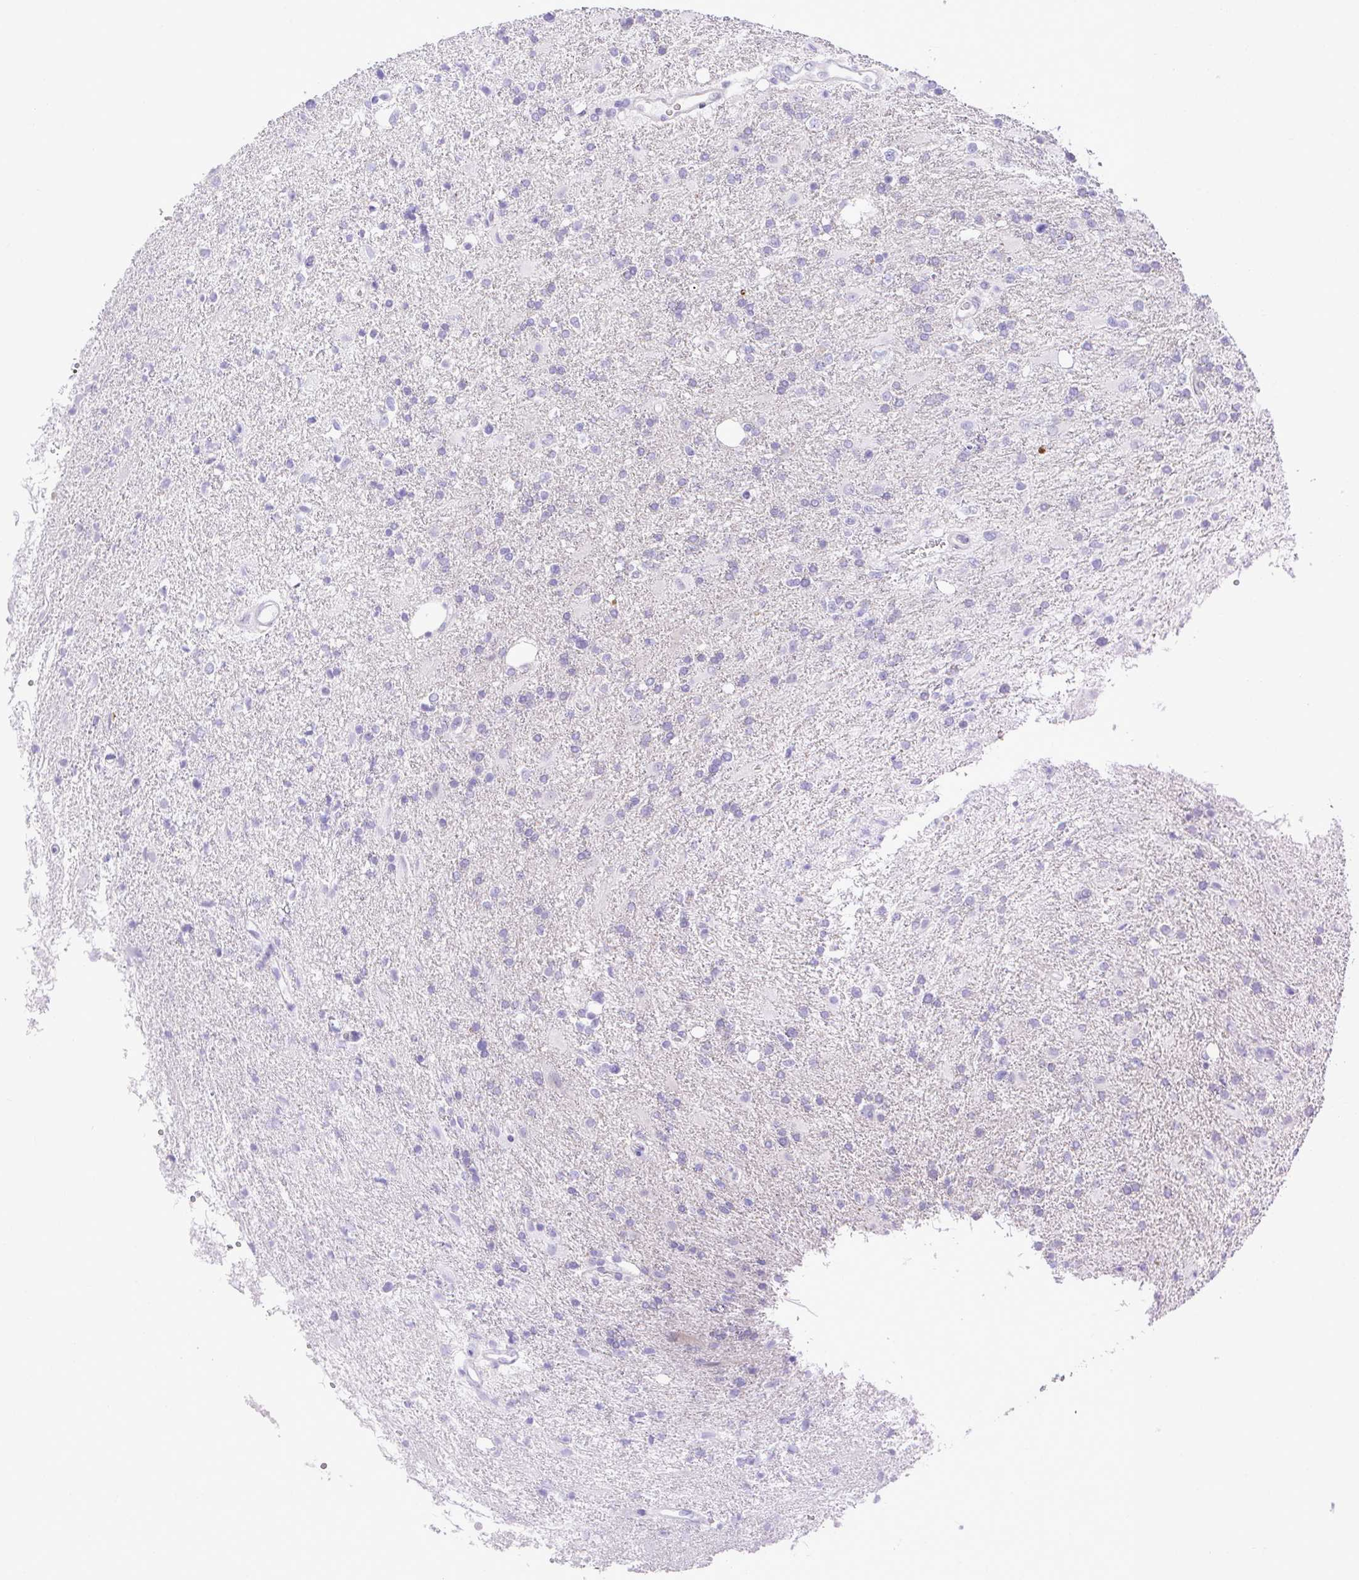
{"staining": {"intensity": "negative", "quantity": "none", "location": "none"}, "tissue": "glioma", "cell_type": "Tumor cells", "image_type": "cancer", "snomed": [{"axis": "morphology", "description": "Glioma, malignant, High grade"}, {"axis": "topography", "description": "Brain"}], "caption": "Immunohistochemical staining of glioma demonstrates no significant staining in tumor cells.", "gene": "ZNF485", "patient": {"sex": "male", "age": 56}}